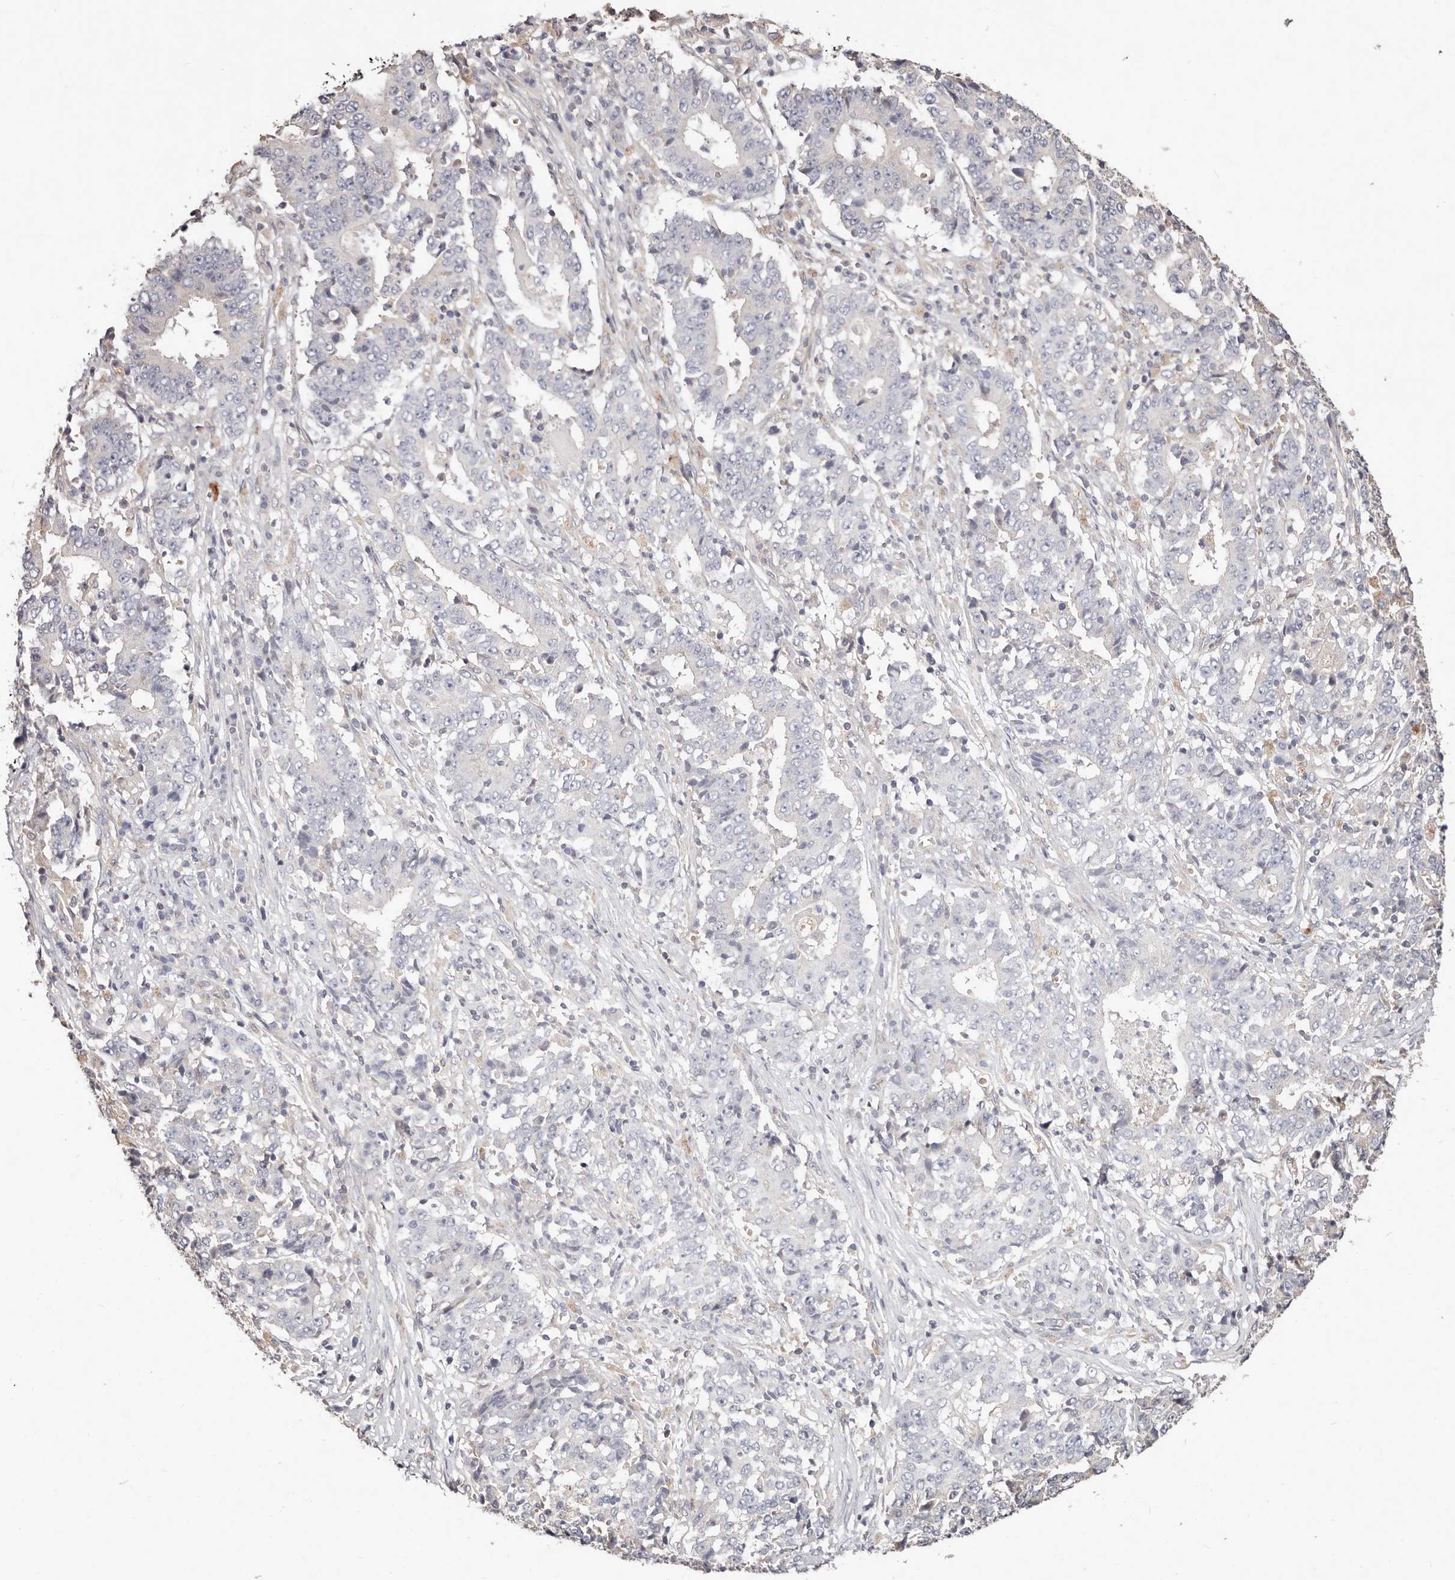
{"staining": {"intensity": "negative", "quantity": "none", "location": "none"}, "tissue": "stomach cancer", "cell_type": "Tumor cells", "image_type": "cancer", "snomed": [{"axis": "morphology", "description": "Adenocarcinoma, NOS"}, {"axis": "topography", "description": "Stomach"}], "caption": "This histopathology image is of stomach cancer (adenocarcinoma) stained with immunohistochemistry (IHC) to label a protein in brown with the nuclei are counter-stained blue. There is no expression in tumor cells.", "gene": "THBS3", "patient": {"sex": "male", "age": 59}}